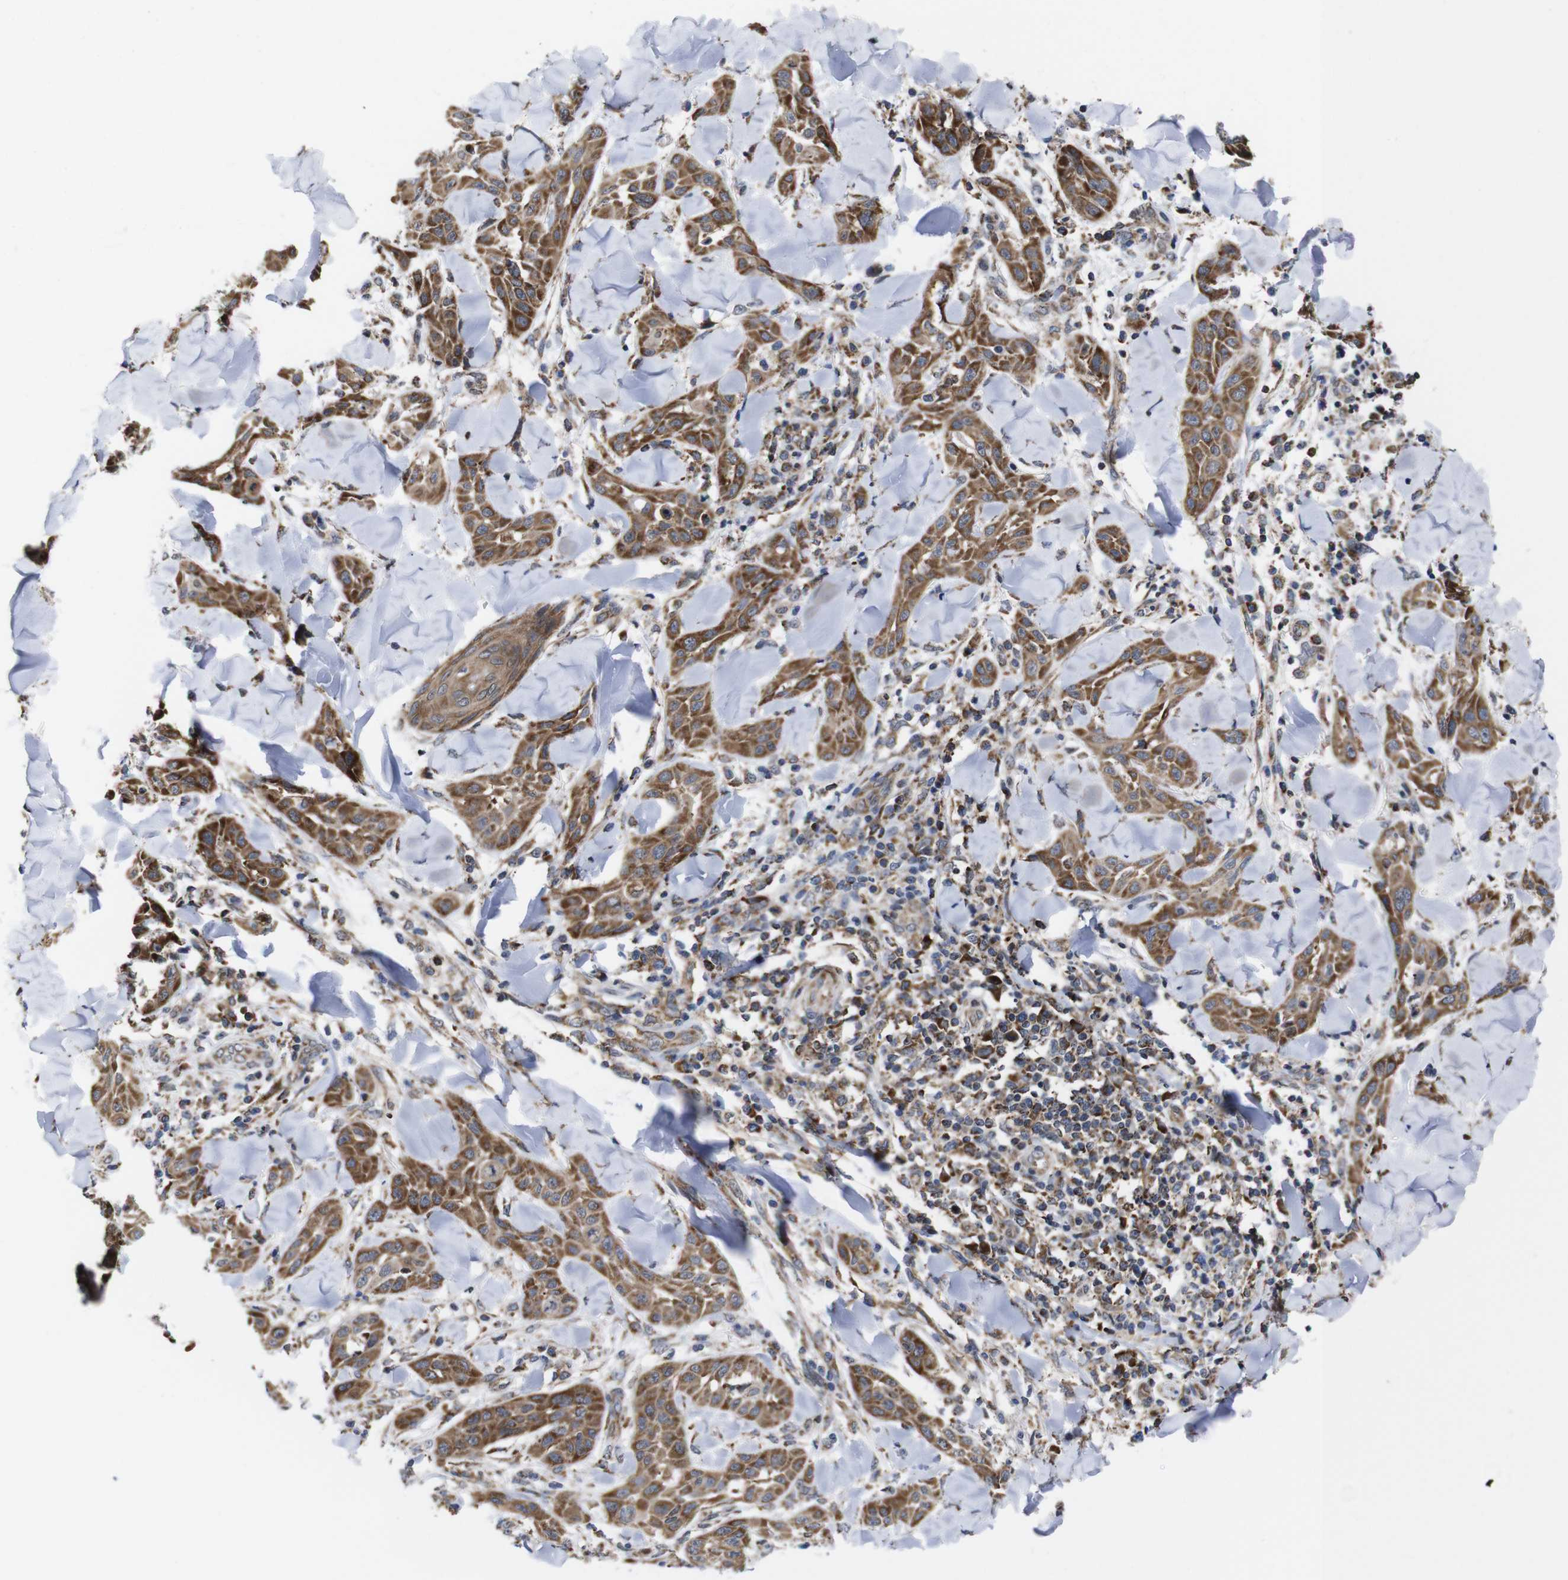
{"staining": {"intensity": "strong", "quantity": ">75%", "location": "cytoplasmic/membranous"}, "tissue": "skin cancer", "cell_type": "Tumor cells", "image_type": "cancer", "snomed": [{"axis": "morphology", "description": "Squamous cell carcinoma, NOS"}, {"axis": "topography", "description": "Skin"}], "caption": "IHC (DAB (3,3'-diaminobenzidine)) staining of human skin cancer exhibits strong cytoplasmic/membranous protein staining in approximately >75% of tumor cells. The staining was performed using DAB to visualize the protein expression in brown, while the nuclei were stained in blue with hematoxylin (Magnification: 20x).", "gene": "C17orf80", "patient": {"sex": "male", "age": 24}}